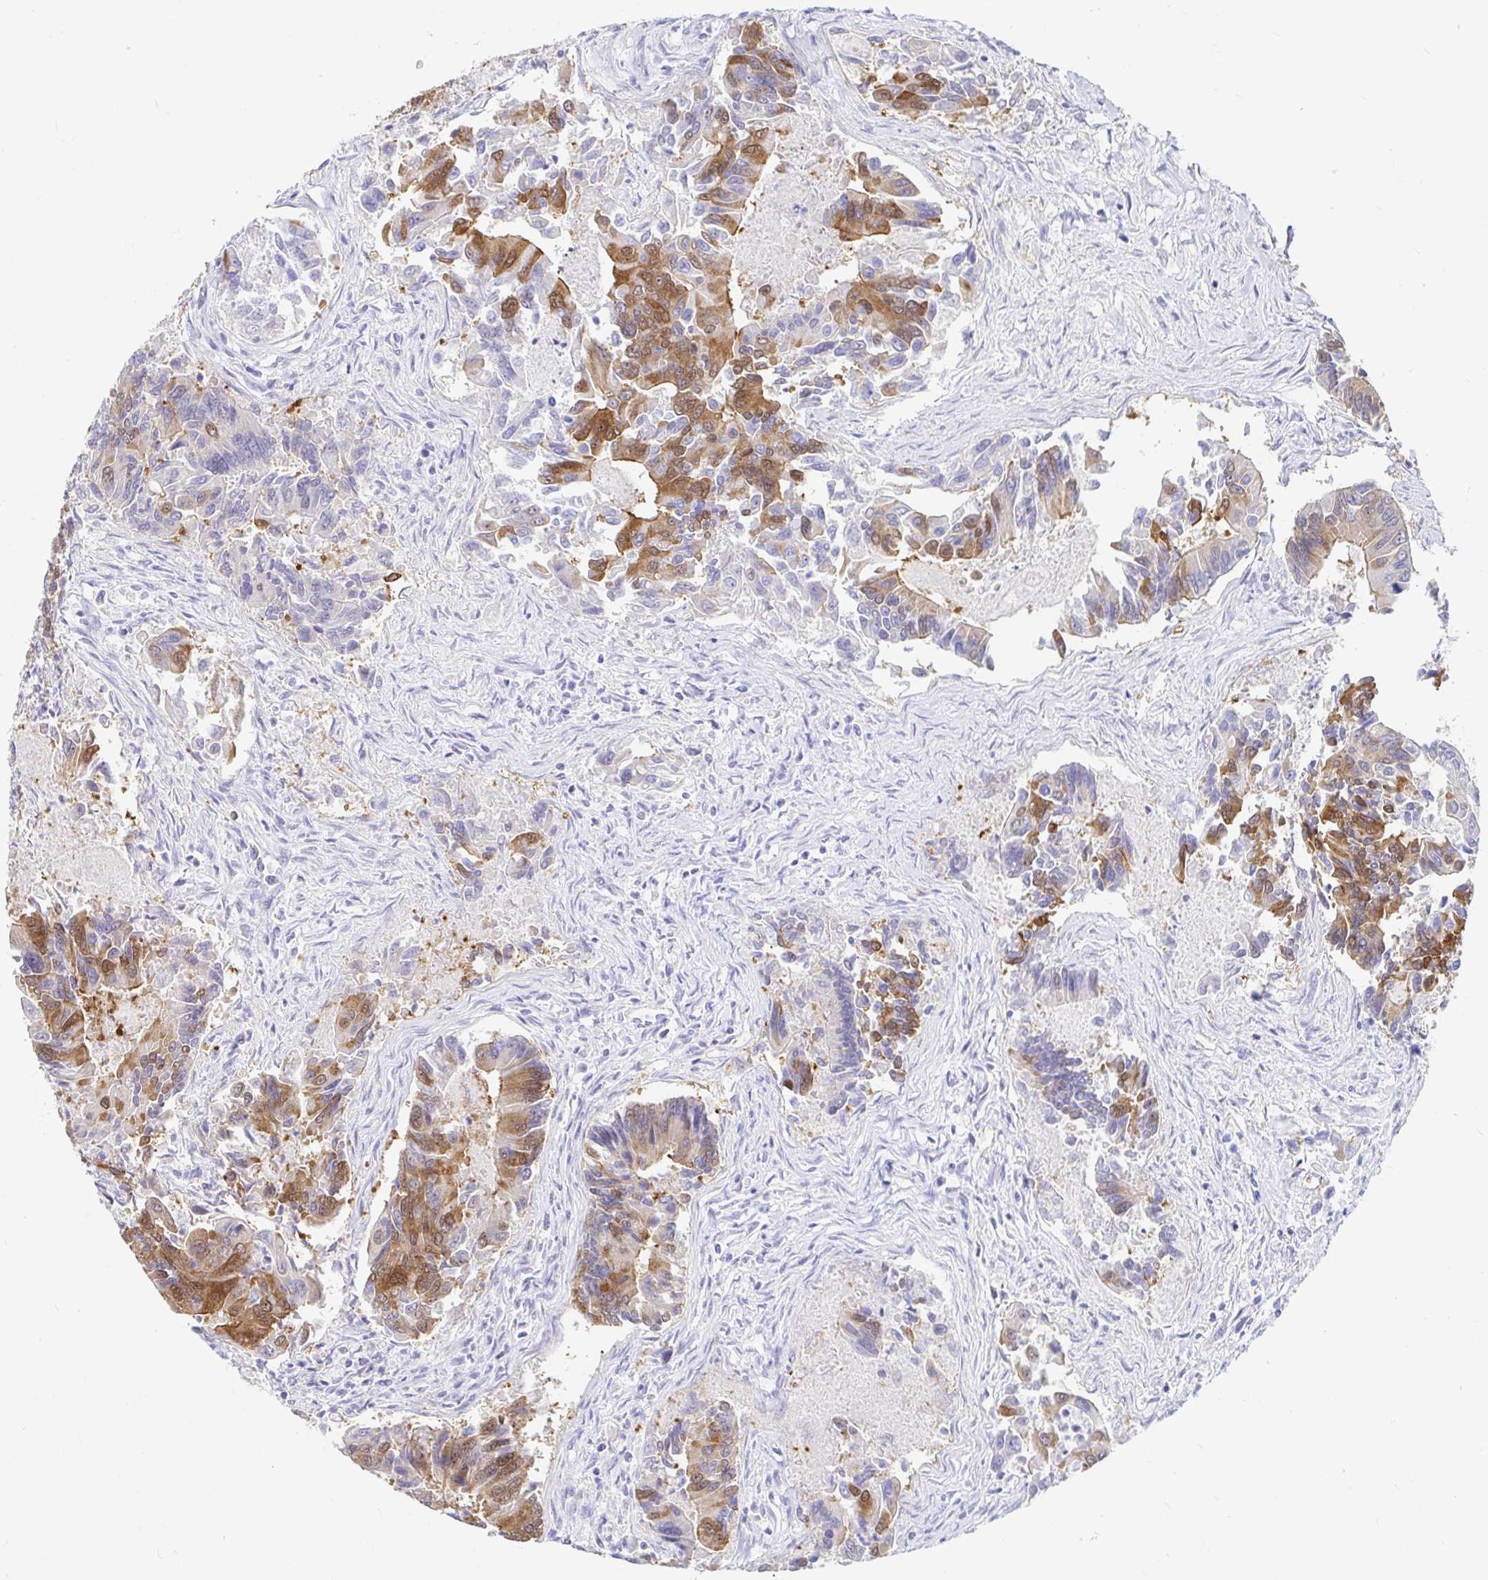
{"staining": {"intensity": "moderate", "quantity": "25%-75%", "location": "cytoplasmic/membranous"}, "tissue": "colorectal cancer", "cell_type": "Tumor cells", "image_type": "cancer", "snomed": [{"axis": "morphology", "description": "Adenocarcinoma, NOS"}, {"axis": "topography", "description": "Colon"}], "caption": "This is an image of immunohistochemistry staining of colorectal cancer (adenocarcinoma), which shows moderate staining in the cytoplasmic/membranous of tumor cells.", "gene": "PPP1R1B", "patient": {"sex": "female", "age": 67}}